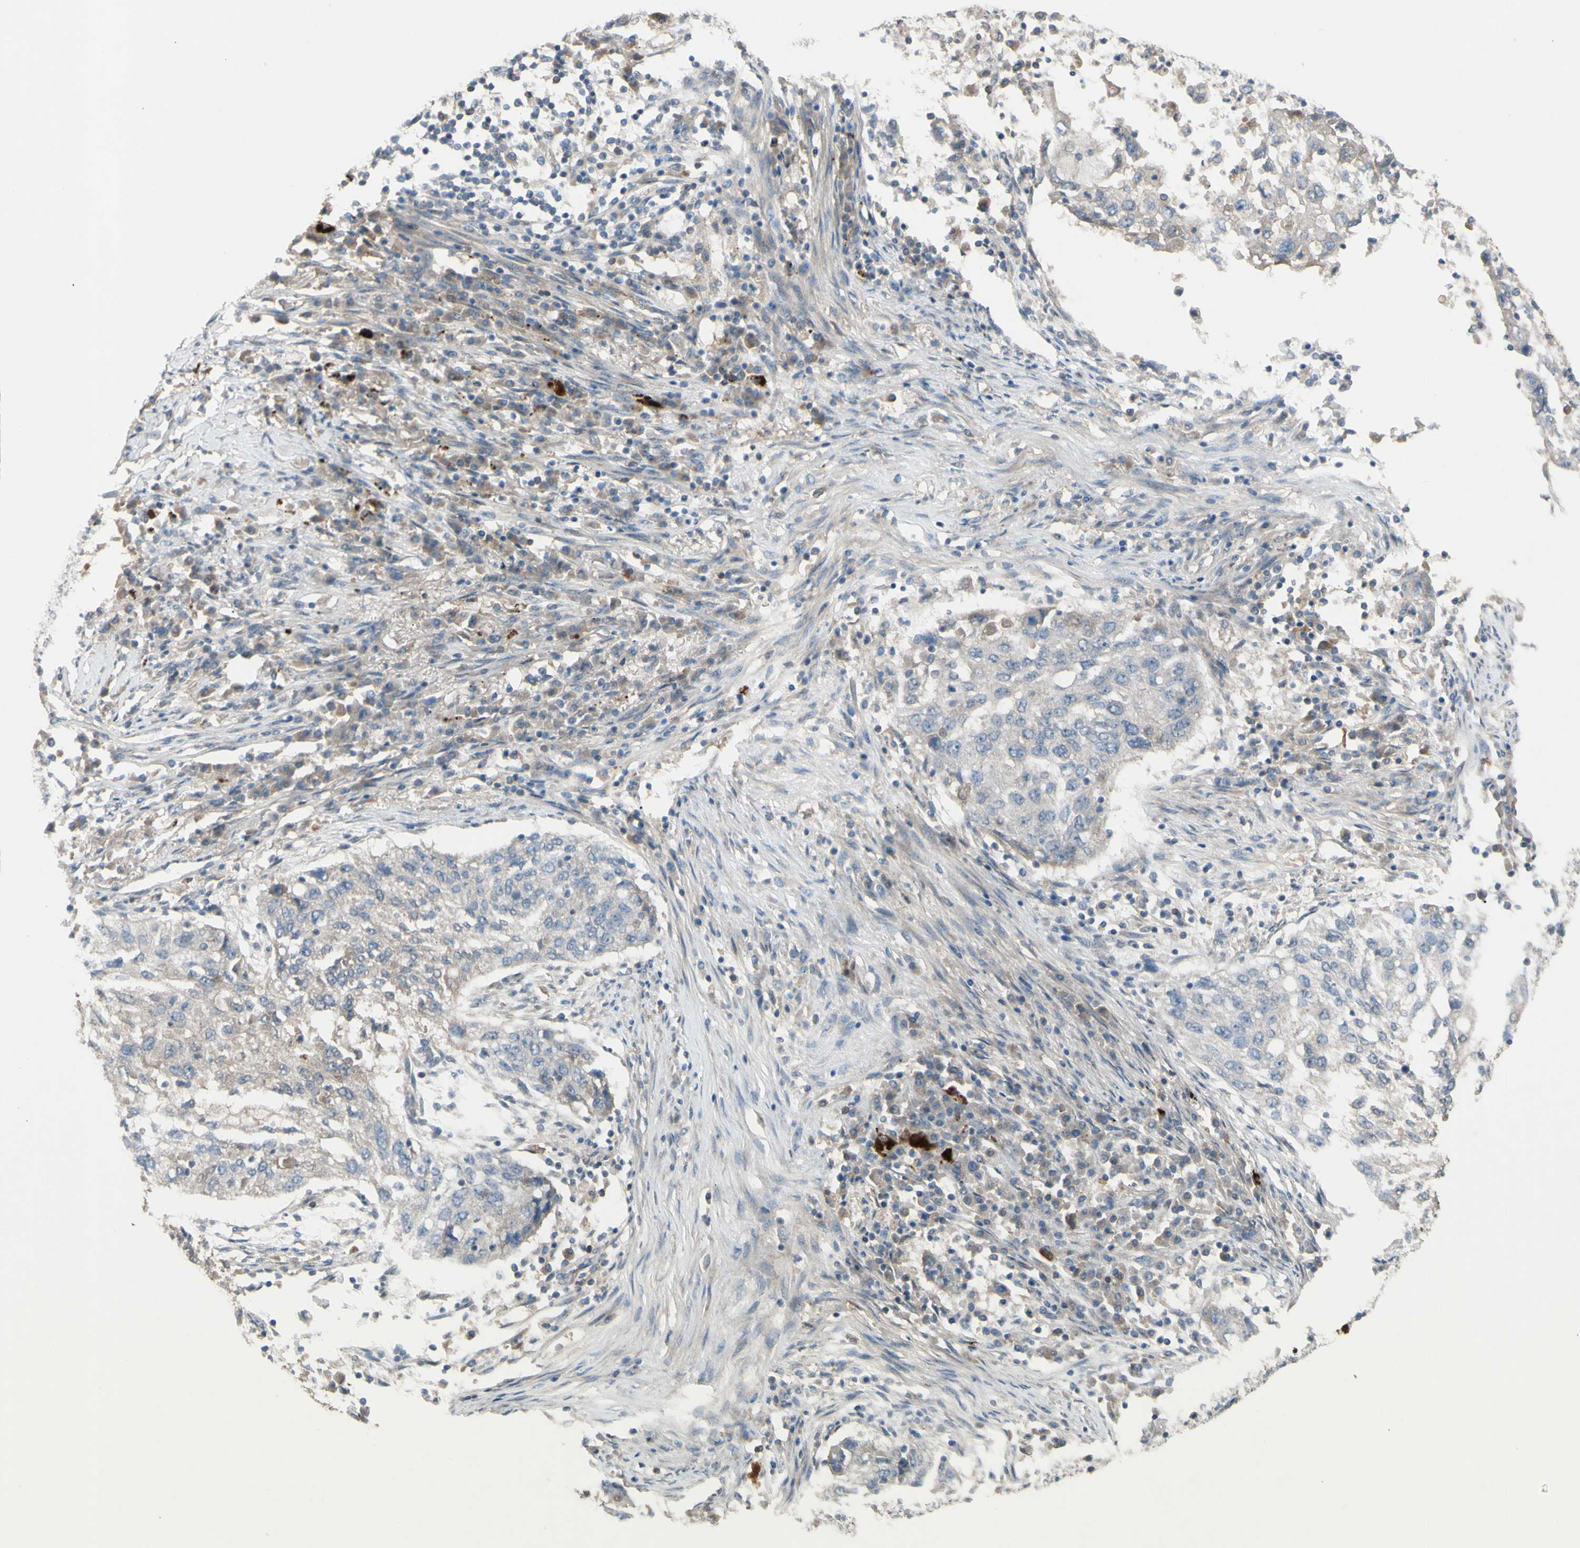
{"staining": {"intensity": "weak", "quantity": "25%-75%", "location": "cytoplasmic/membranous"}, "tissue": "lung cancer", "cell_type": "Tumor cells", "image_type": "cancer", "snomed": [{"axis": "morphology", "description": "Squamous cell carcinoma, NOS"}, {"axis": "topography", "description": "Lung"}], "caption": "Protein staining of squamous cell carcinoma (lung) tissue displays weak cytoplasmic/membranous expression in about 25%-75% of tumor cells. The protein is stained brown, and the nuclei are stained in blue (DAB (3,3'-diaminobenzidine) IHC with brightfield microscopy, high magnification).", "gene": "AFP", "patient": {"sex": "female", "age": 63}}